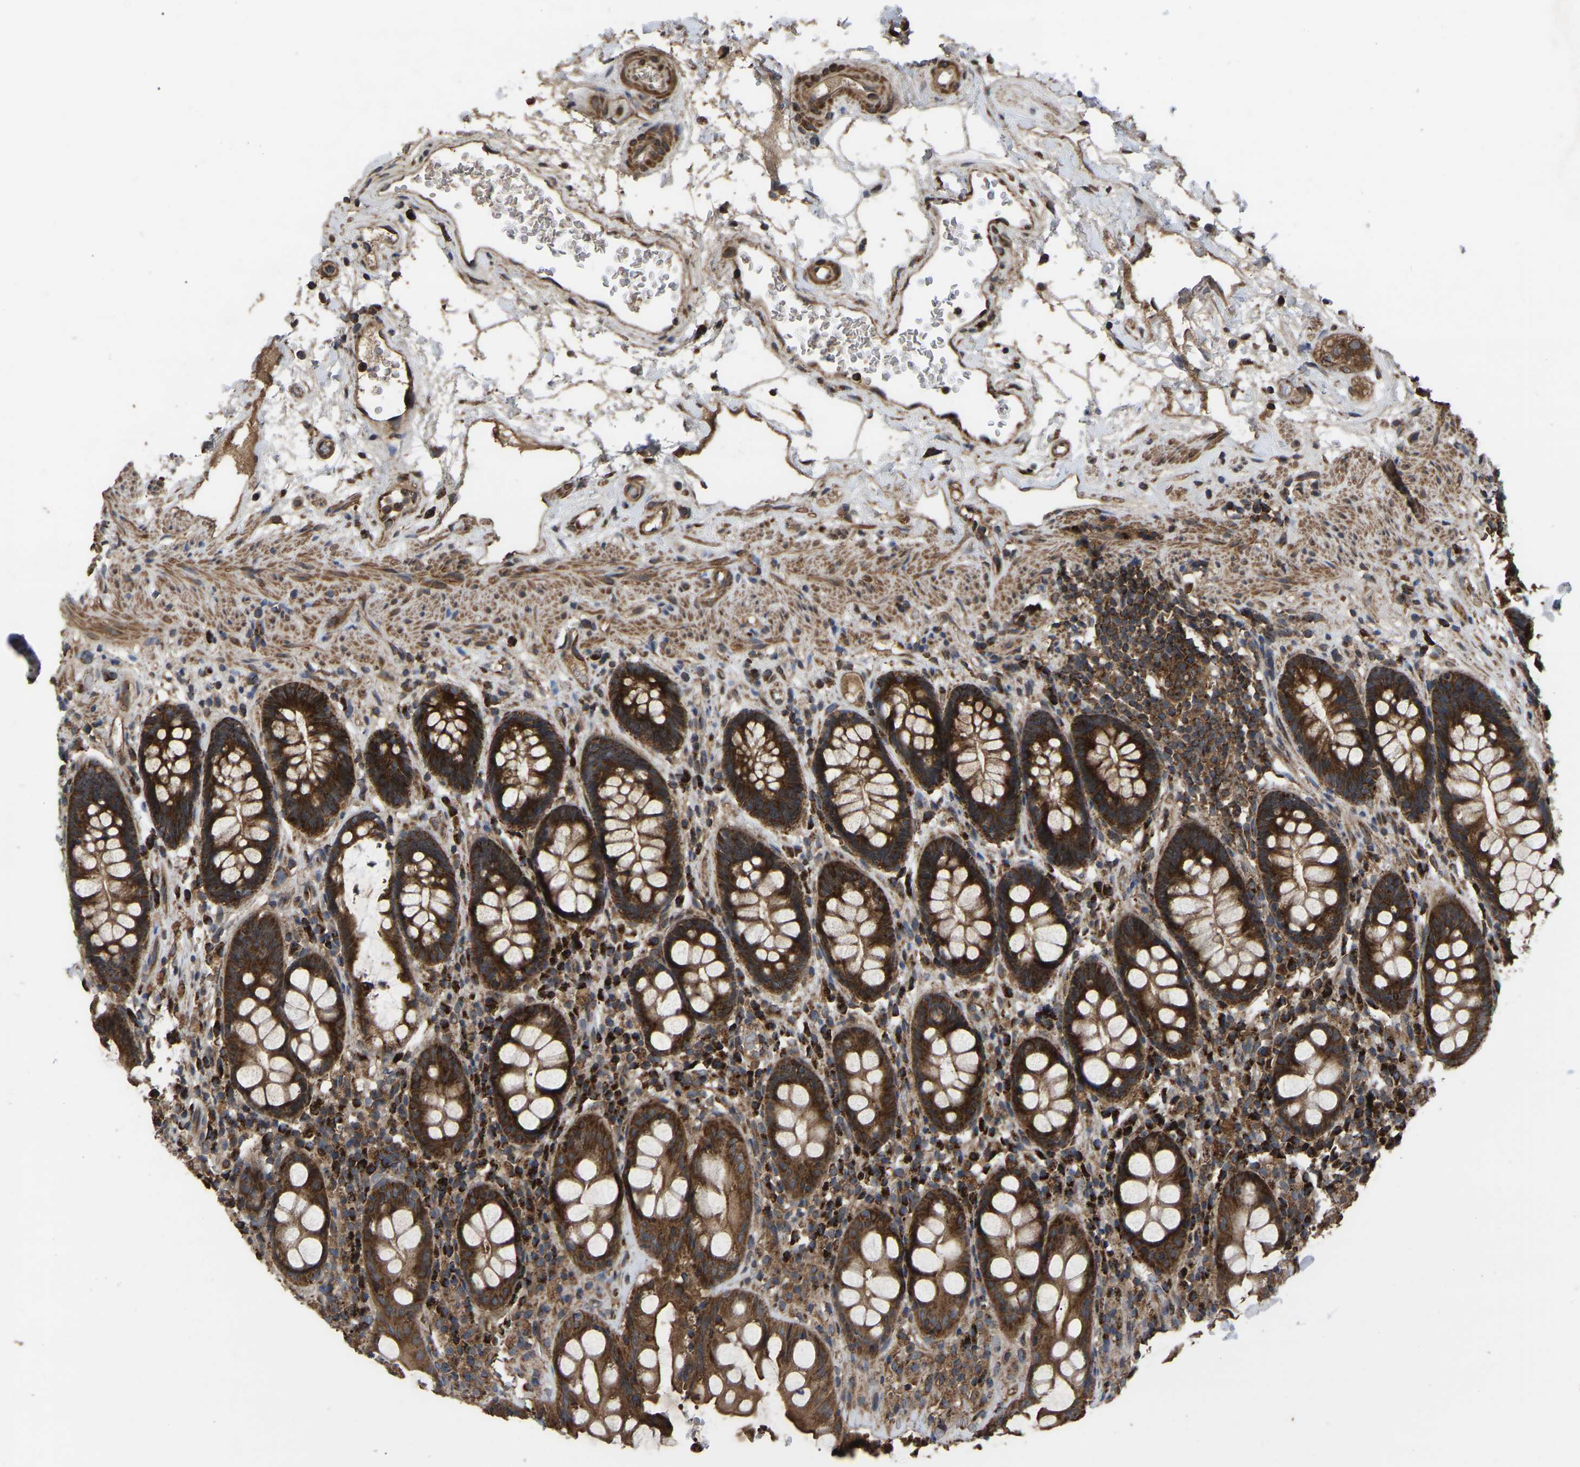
{"staining": {"intensity": "strong", "quantity": ">75%", "location": "cytoplasmic/membranous"}, "tissue": "rectum", "cell_type": "Glandular cells", "image_type": "normal", "snomed": [{"axis": "morphology", "description": "Normal tissue, NOS"}, {"axis": "topography", "description": "Rectum"}], "caption": "IHC photomicrograph of normal rectum: human rectum stained using immunohistochemistry reveals high levels of strong protein expression localized specifically in the cytoplasmic/membranous of glandular cells, appearing as a cytoplasmic/membranous brown color.", "gene": "GCC1", "patient": {"sex": "male", "age": 64}}